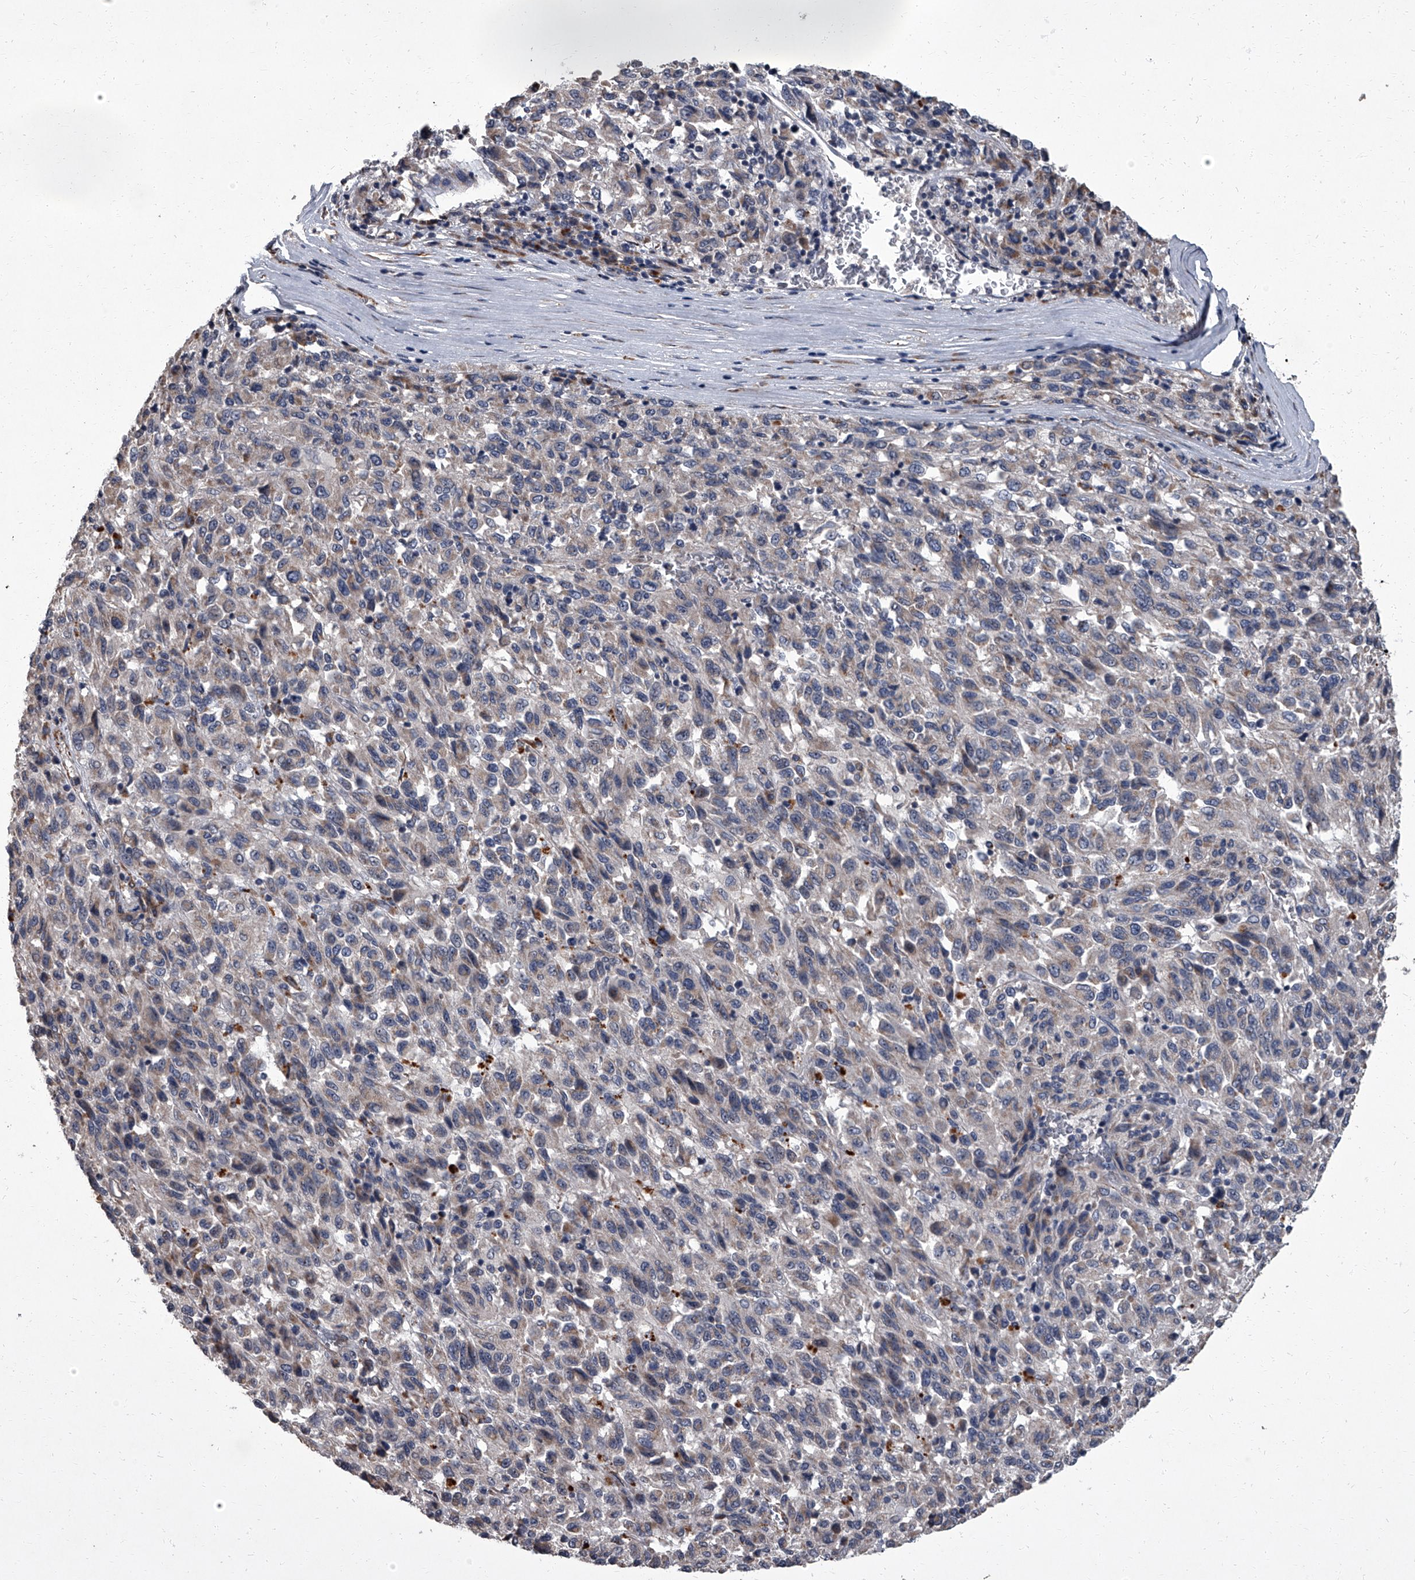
{"staining": {"intensity": "negative", "quantity": "none", "location": "none"}, "tissue": "melanoma", "cell_type": "Tumor cells", "image_type": "cancer", "snomed": [{"axis": "morphology", "description": "Malignant melanoma, Metastatic site"}, {"axis": "topography", "description": "Lung"}], "caption": "Melanoma stained for a protein using immunohistochemistry shows no expression tumor cells.", "gene": "SIRT4", "patient": {"sex": "male", "age": 64}}